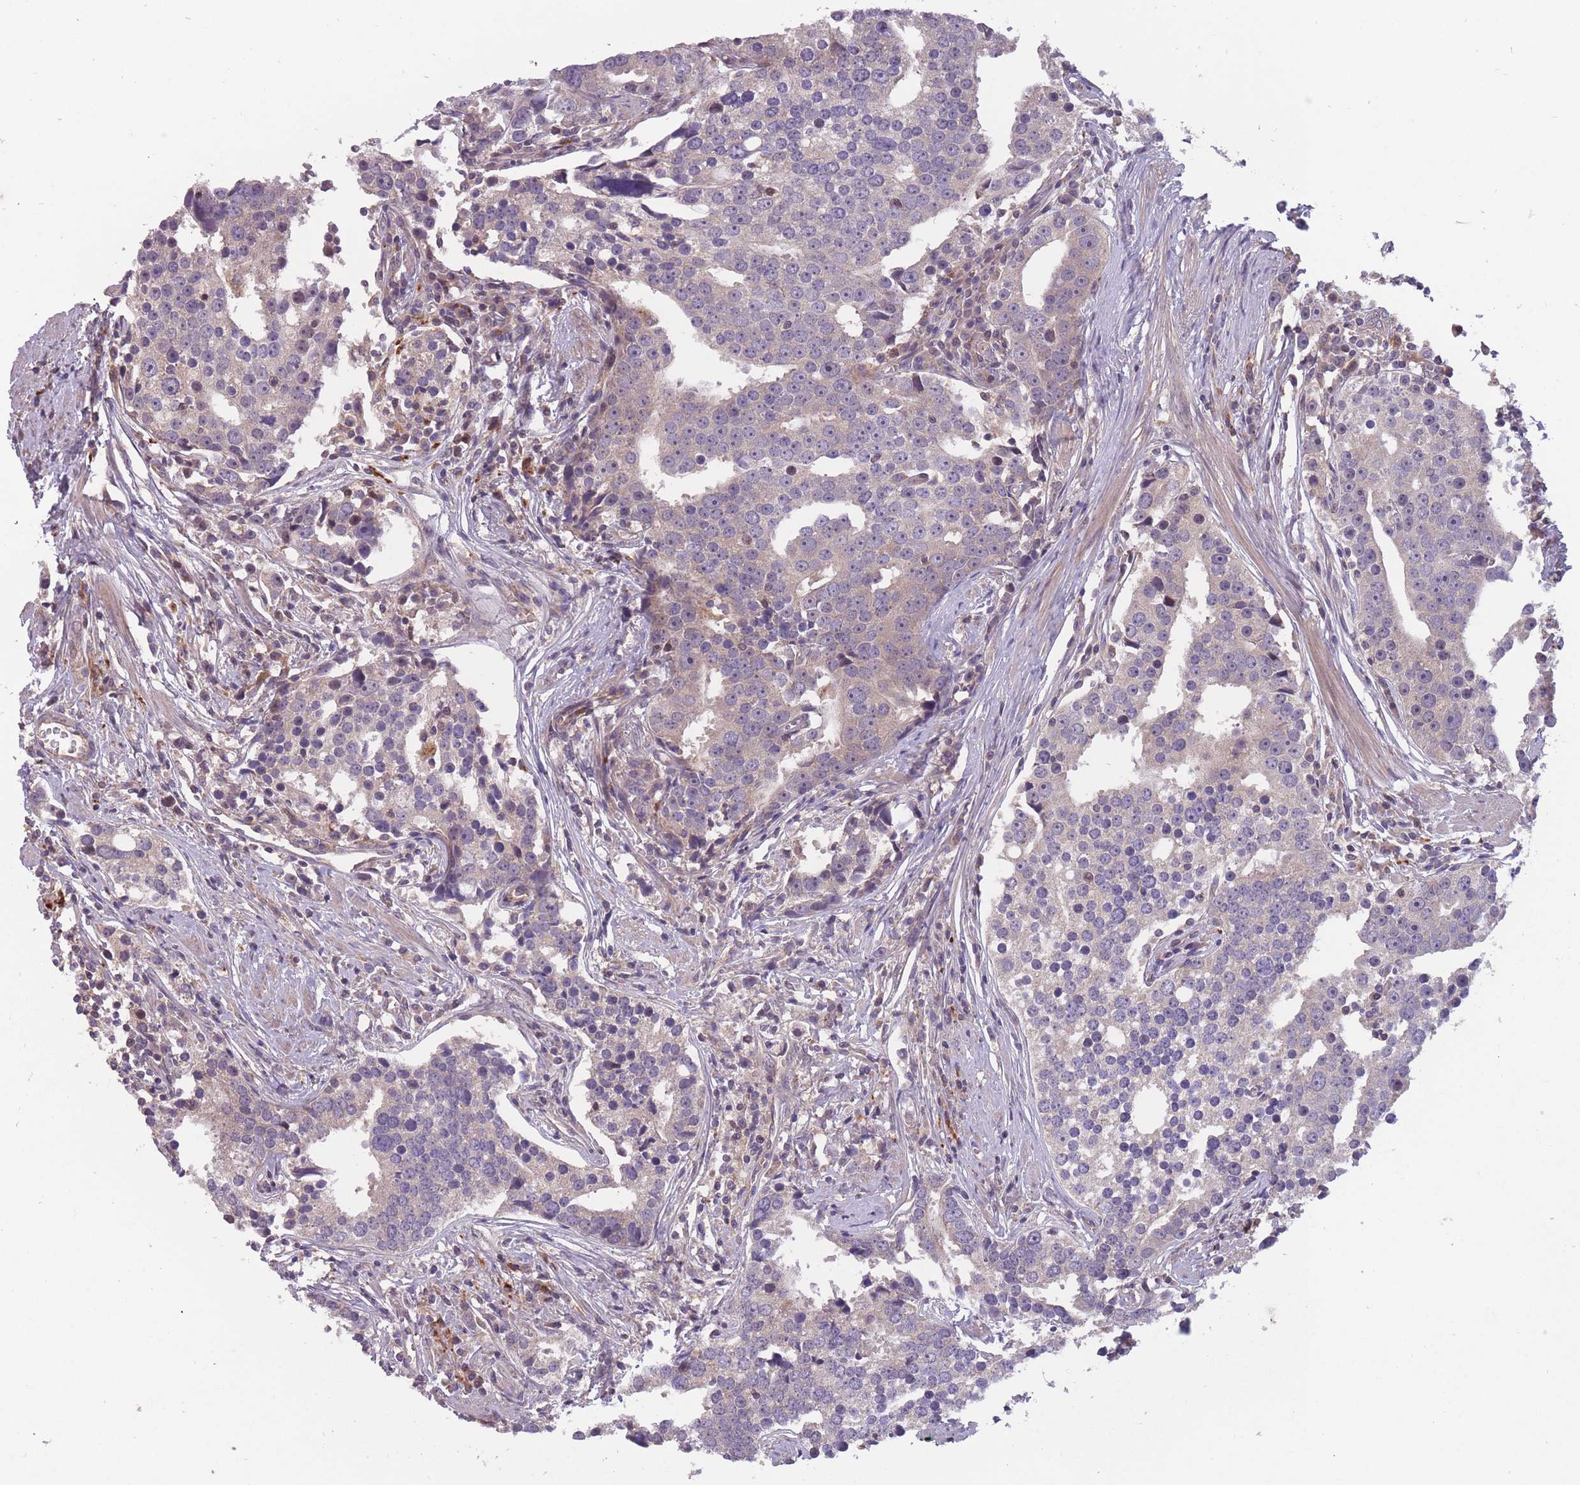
{"staining": {"intensity": "weak", "quantity": "<25%", "location": "cytoplasmic/membranous"}, "tissue": "prostate cancer", "cell_type": "Tumor cells", "image_type": "cancer", "snomed": [{"axis": "morphology", "description": "Adenocarcinoma, High grade"}, {"axis": "topography", "description": "Prostate"}], "caption": "IHC of human prostate cancer (adenocarcinoma (high-grade)) exhibits no staining in tumor cells. Brightfield microscopy of IHC stained with DAB (3,3'-diaminobenzidine) (brown) and hematoxylin (blue), captured at high magnification.", "gene": "ITPKC", "patient": {"sex": "male", "age": 71}}